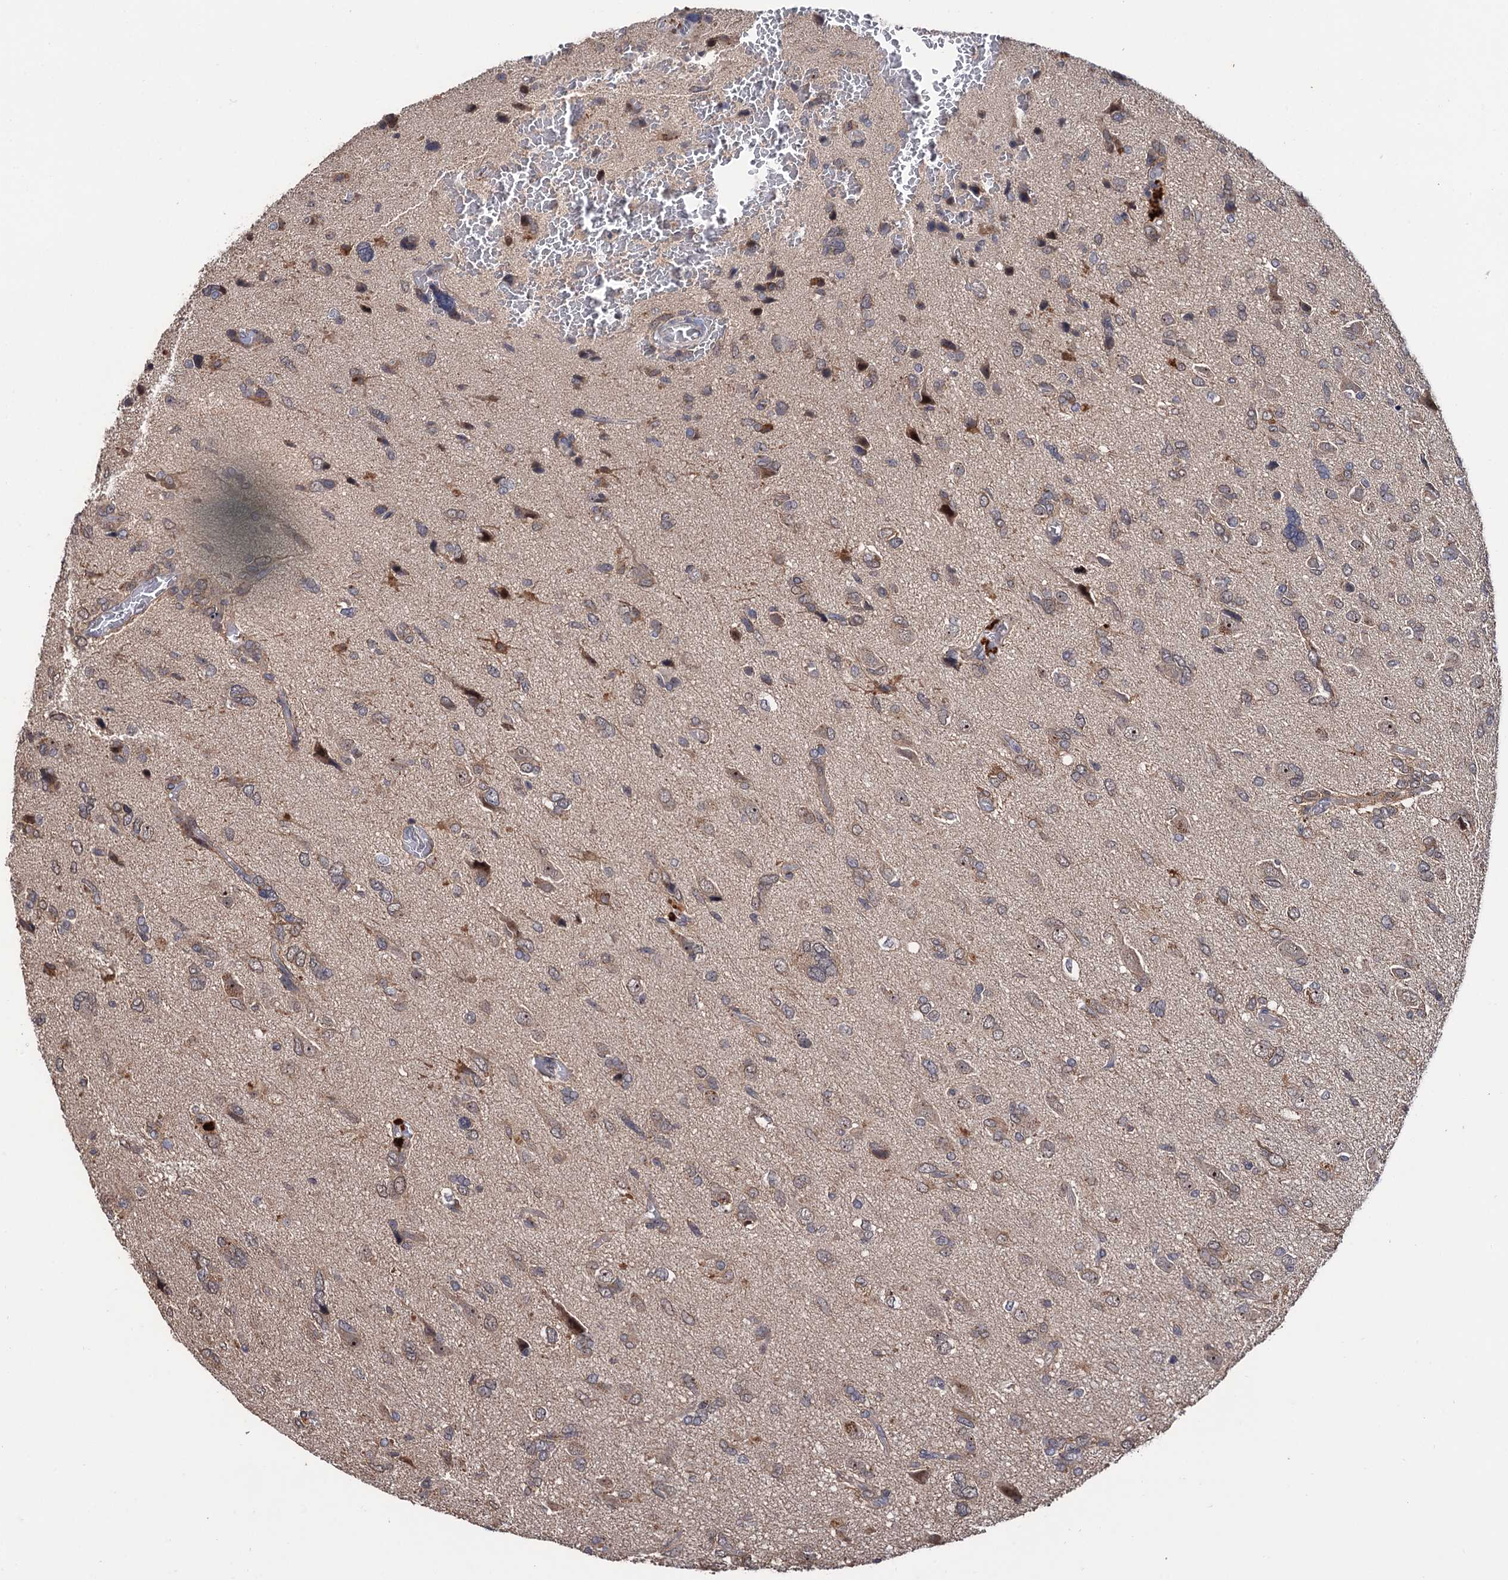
{"staining": {"intensity": "weak", "quantity": "25%-75%", "location": "cytoplasmic/membranous"}, "tissue": "glioma", "cell_type": "Tumor cells", "image_type": "cancer", "snomed": [{"axis": "morphology", "description": "Glioma, malignant, High grade"}, {"axis": "topography", "description": "Brain"}], "caption": "Human high-grade glioma (malignant) stained with a brown dye demonstrates weak cytoplasmic/membranous positive staining in approximately 25%-75% of tumor cells.", "gene": "LRRC63", "patient": {"sex": "female", "age": 59}}